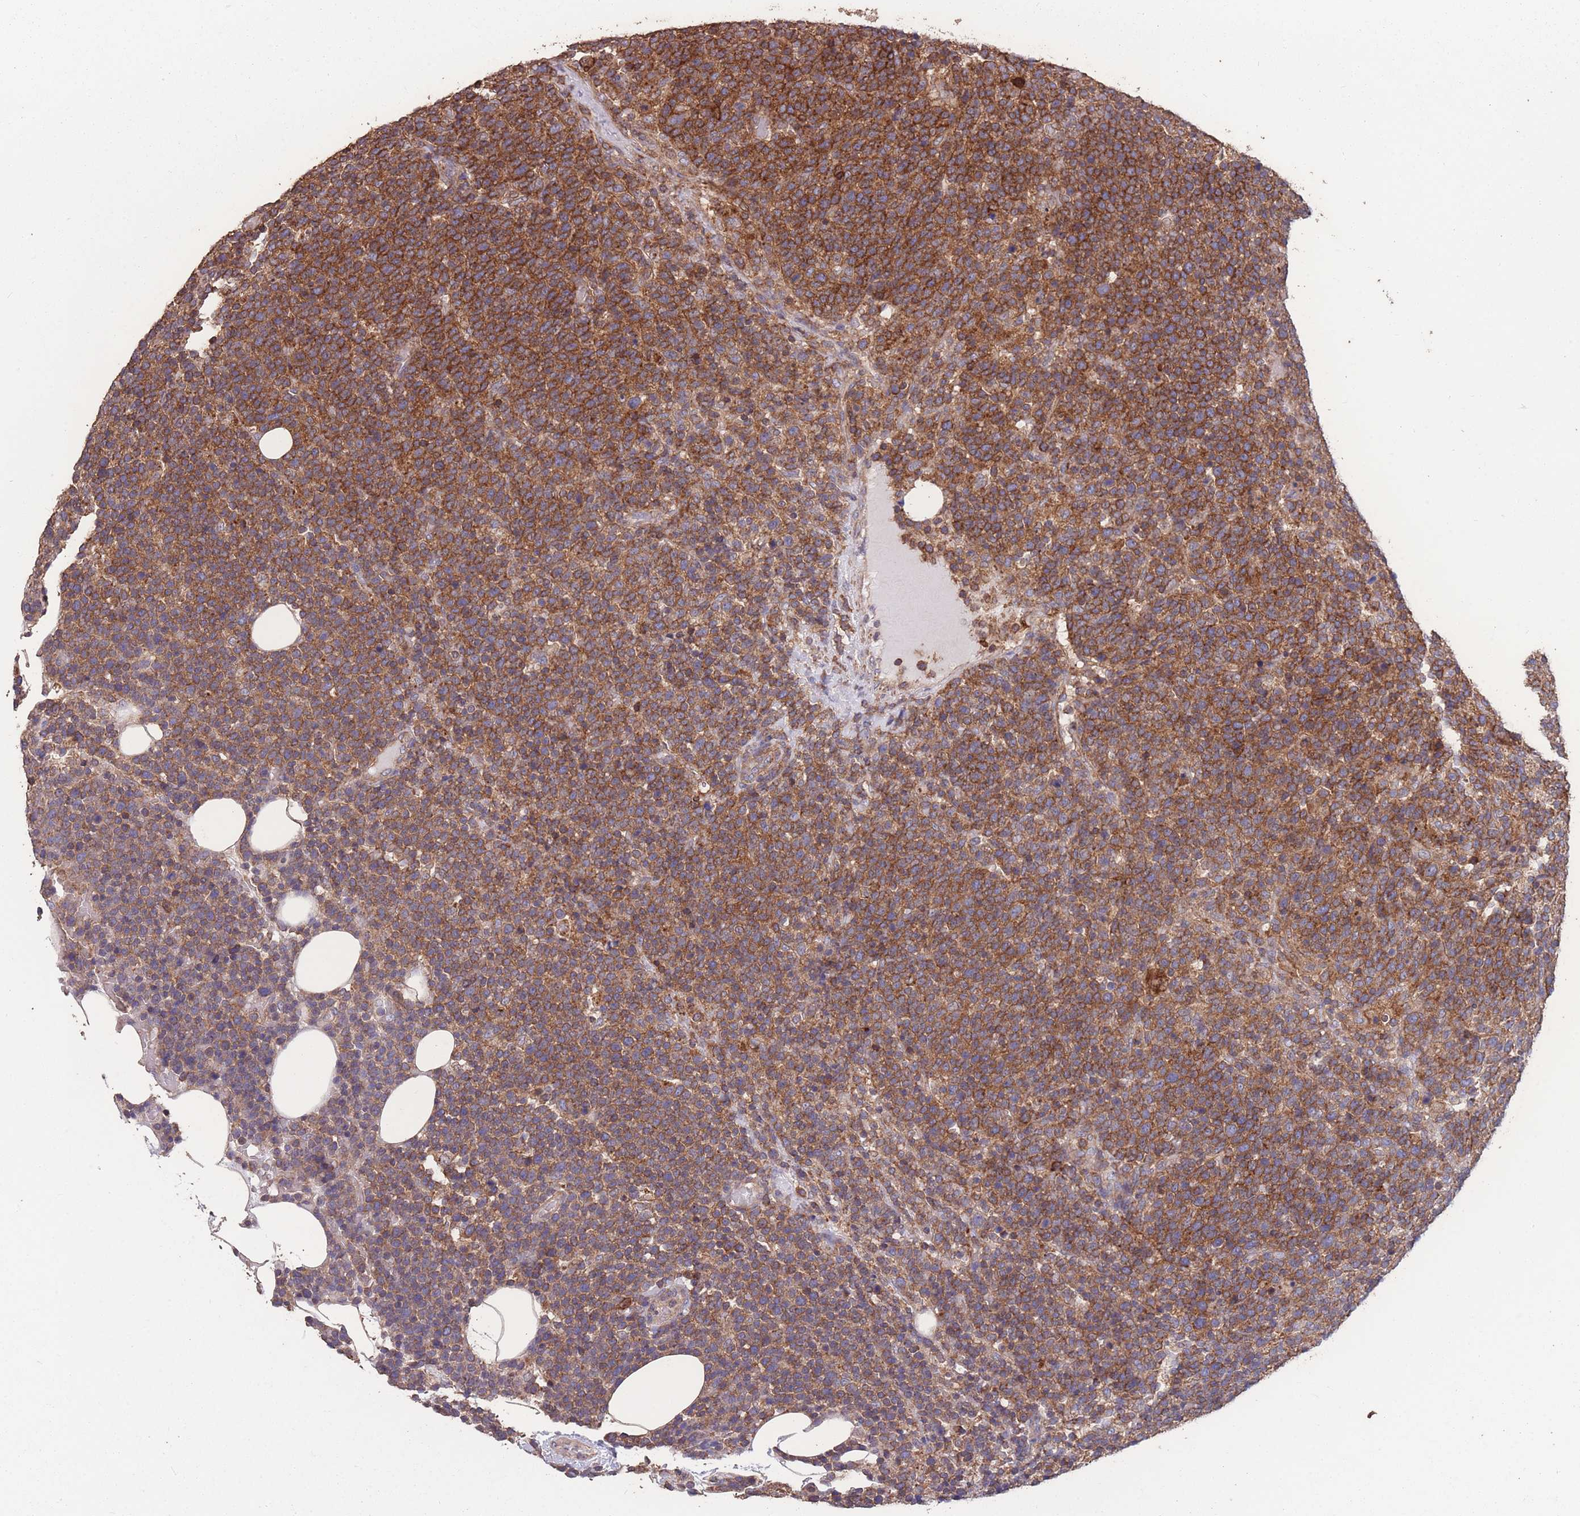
{"staining": {"intensity": "strong", "quantity": ">75%", "location": "cytoplasmic/membranous"}, "tissue": "lymphoma", "cell_type": "Tumor cells", "image_type": "cancer", "snomed": [{"axis": "morphology", "description": "Malignant lymphoma, non-Hodgkin's type, High grade"}, {"axis": "topography", "description": "Lymph node"}], "caption": "Tumor cells reveal strong cytoplasmic/membranous positivity in approximately >75% of cells in lymphoma.", "gene": "NUDT21", "patient": {"sex": "male", "age": 61}}